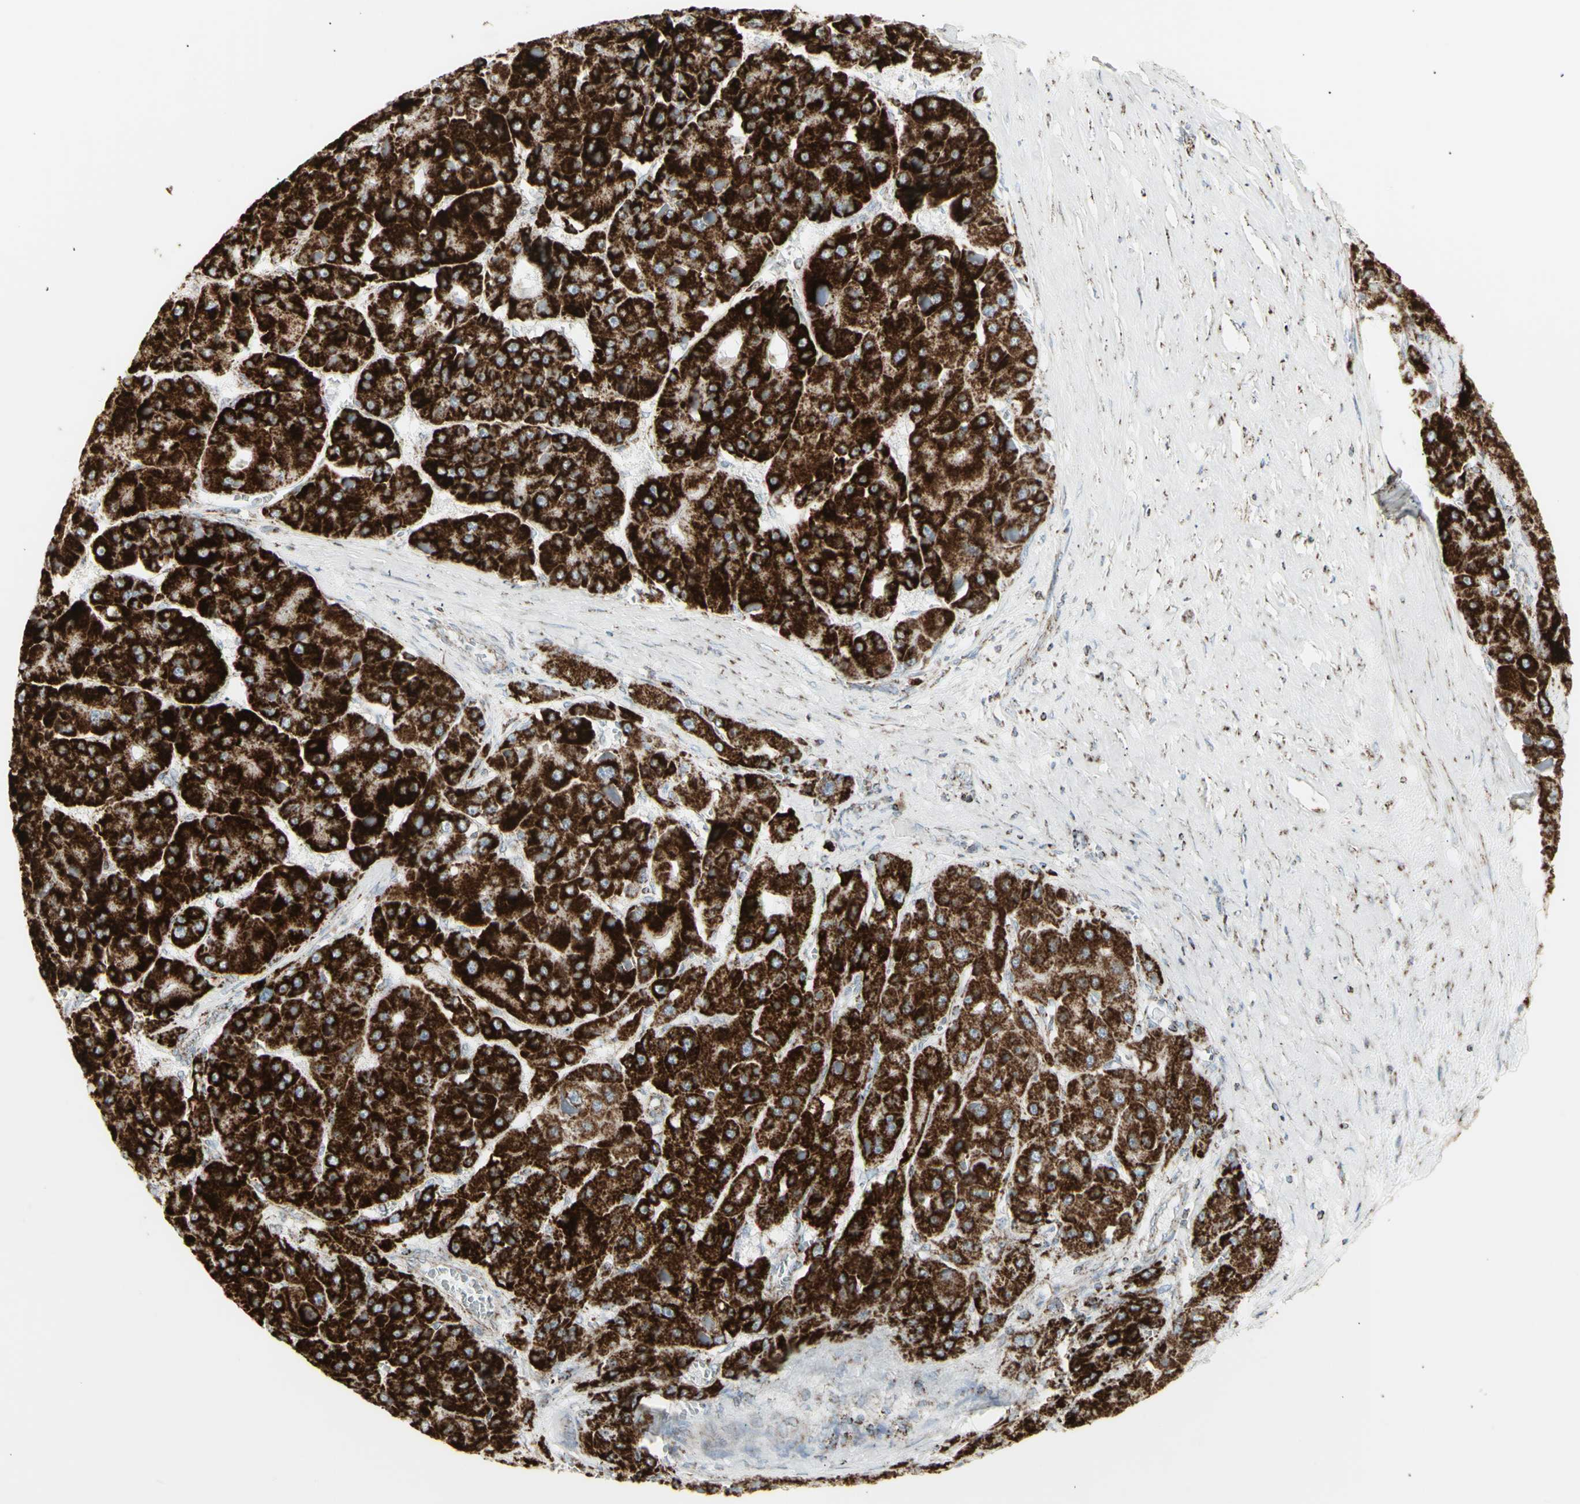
{"staining": {"intensity": "strong", "quantity": ">75%", "location": "cytoplasmic/membranous"}, "tissue": "liver cancer", "cell_type": "Tumor cells", "image_type": "cancer", "snomed": [{"axis": "morphology", "description": "Carcinoma, Hepatocellular, NOS"}, {"axis": "topography", "description": "Liver"}], "caption": "Protein expression analysis of human liver cancer (hepatocellular carcinoma) reveals strong cytoplasmic/membranous staining in about >75% of tumor cells.", "gene": "PLGRKT", "patient": {"sex": "female", "age": 73}}